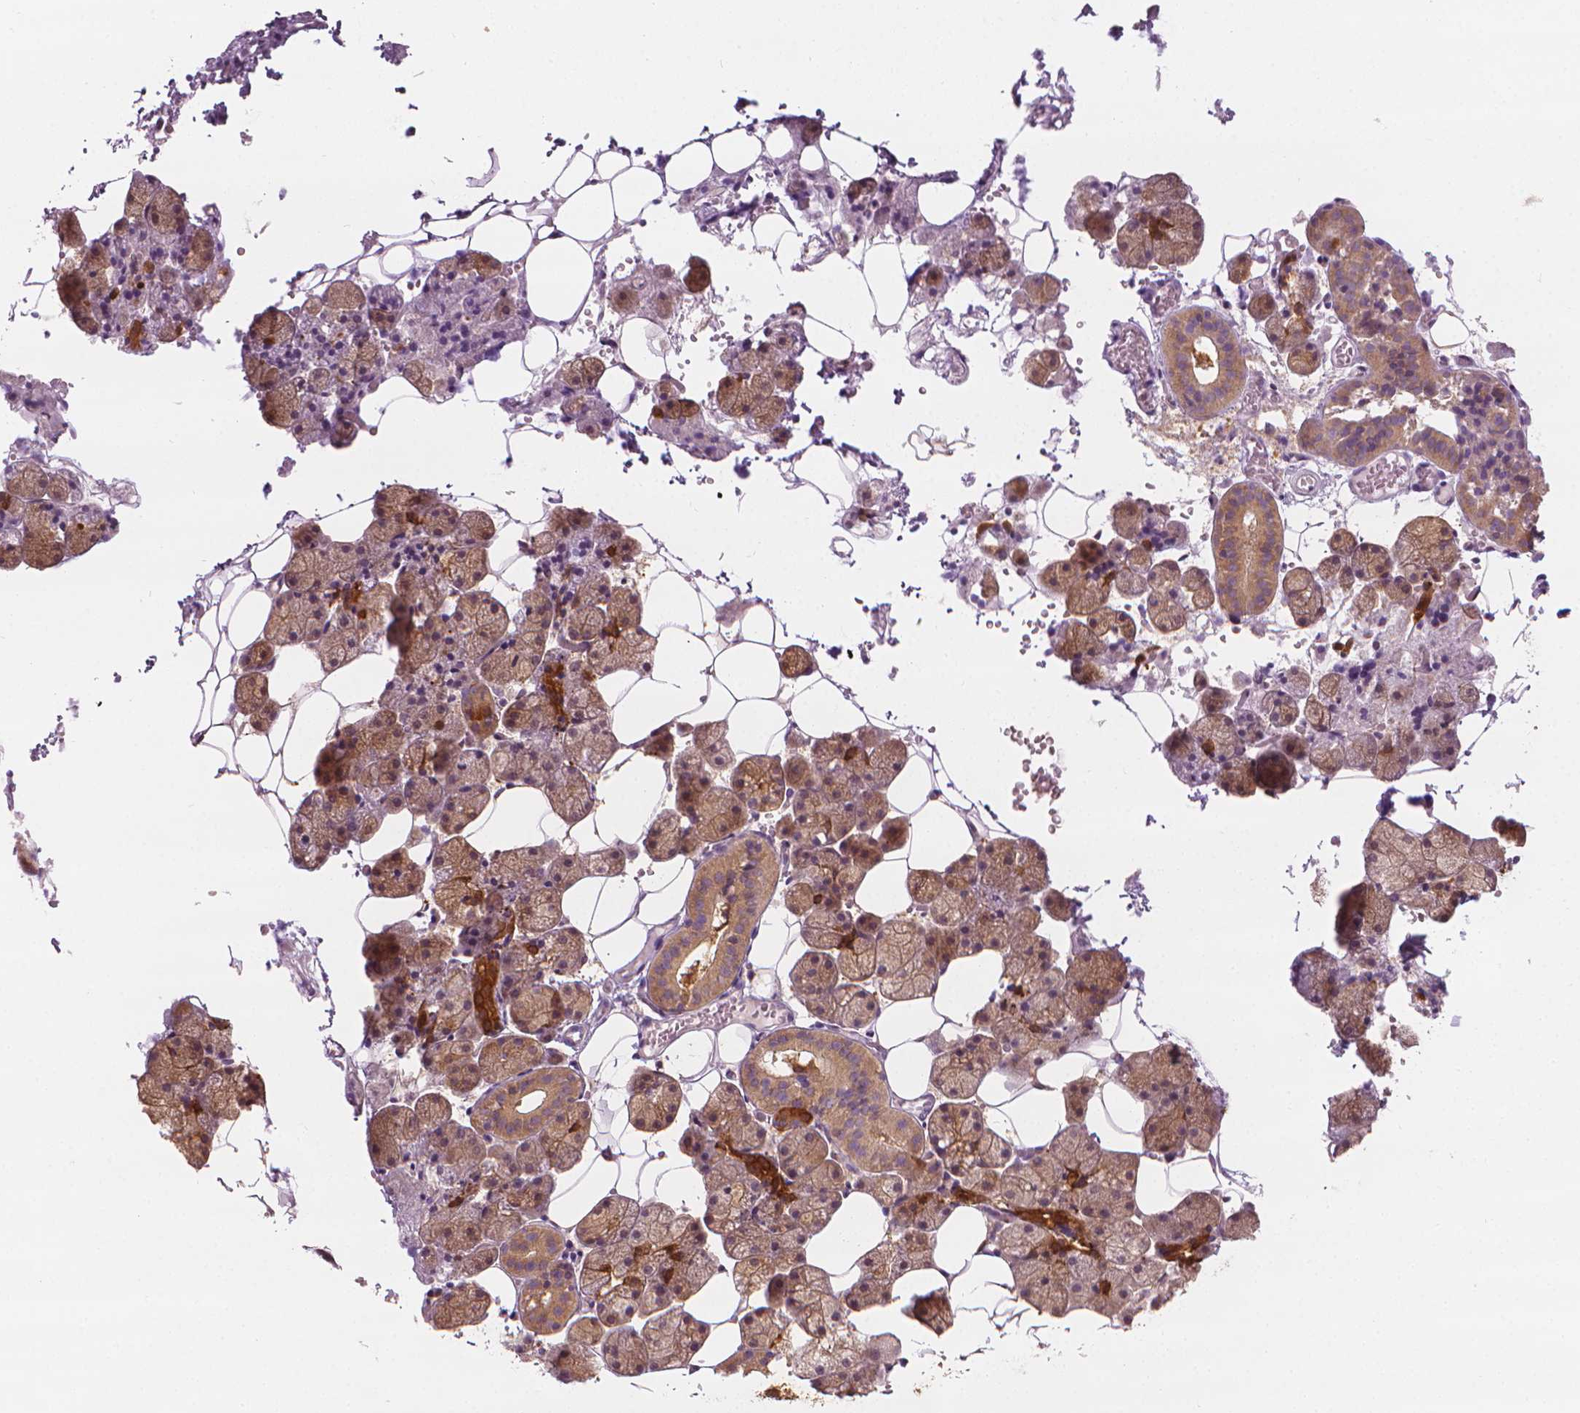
{"staining": {"intensity": "strong", "quantity": "25%-75%", "location": "cytoplasmic/membranous"}, "tissue": "salivary gland", "cell_type": "Glandular cells", "image_type": "normal", "snomed": [{"axis": "morphology", "description": "Normal tissue, NOS"}, {"axis": "topography", "description": "Salivary gland"}], "caption": "Immunohistochemistry of normal human salivary gland shows high levels of strong cytoplasmic/membranous expression in about 25%-75% of glandular cells.", "gene": "SHMT1", "patient": {"sex": "male", "age": 38}}